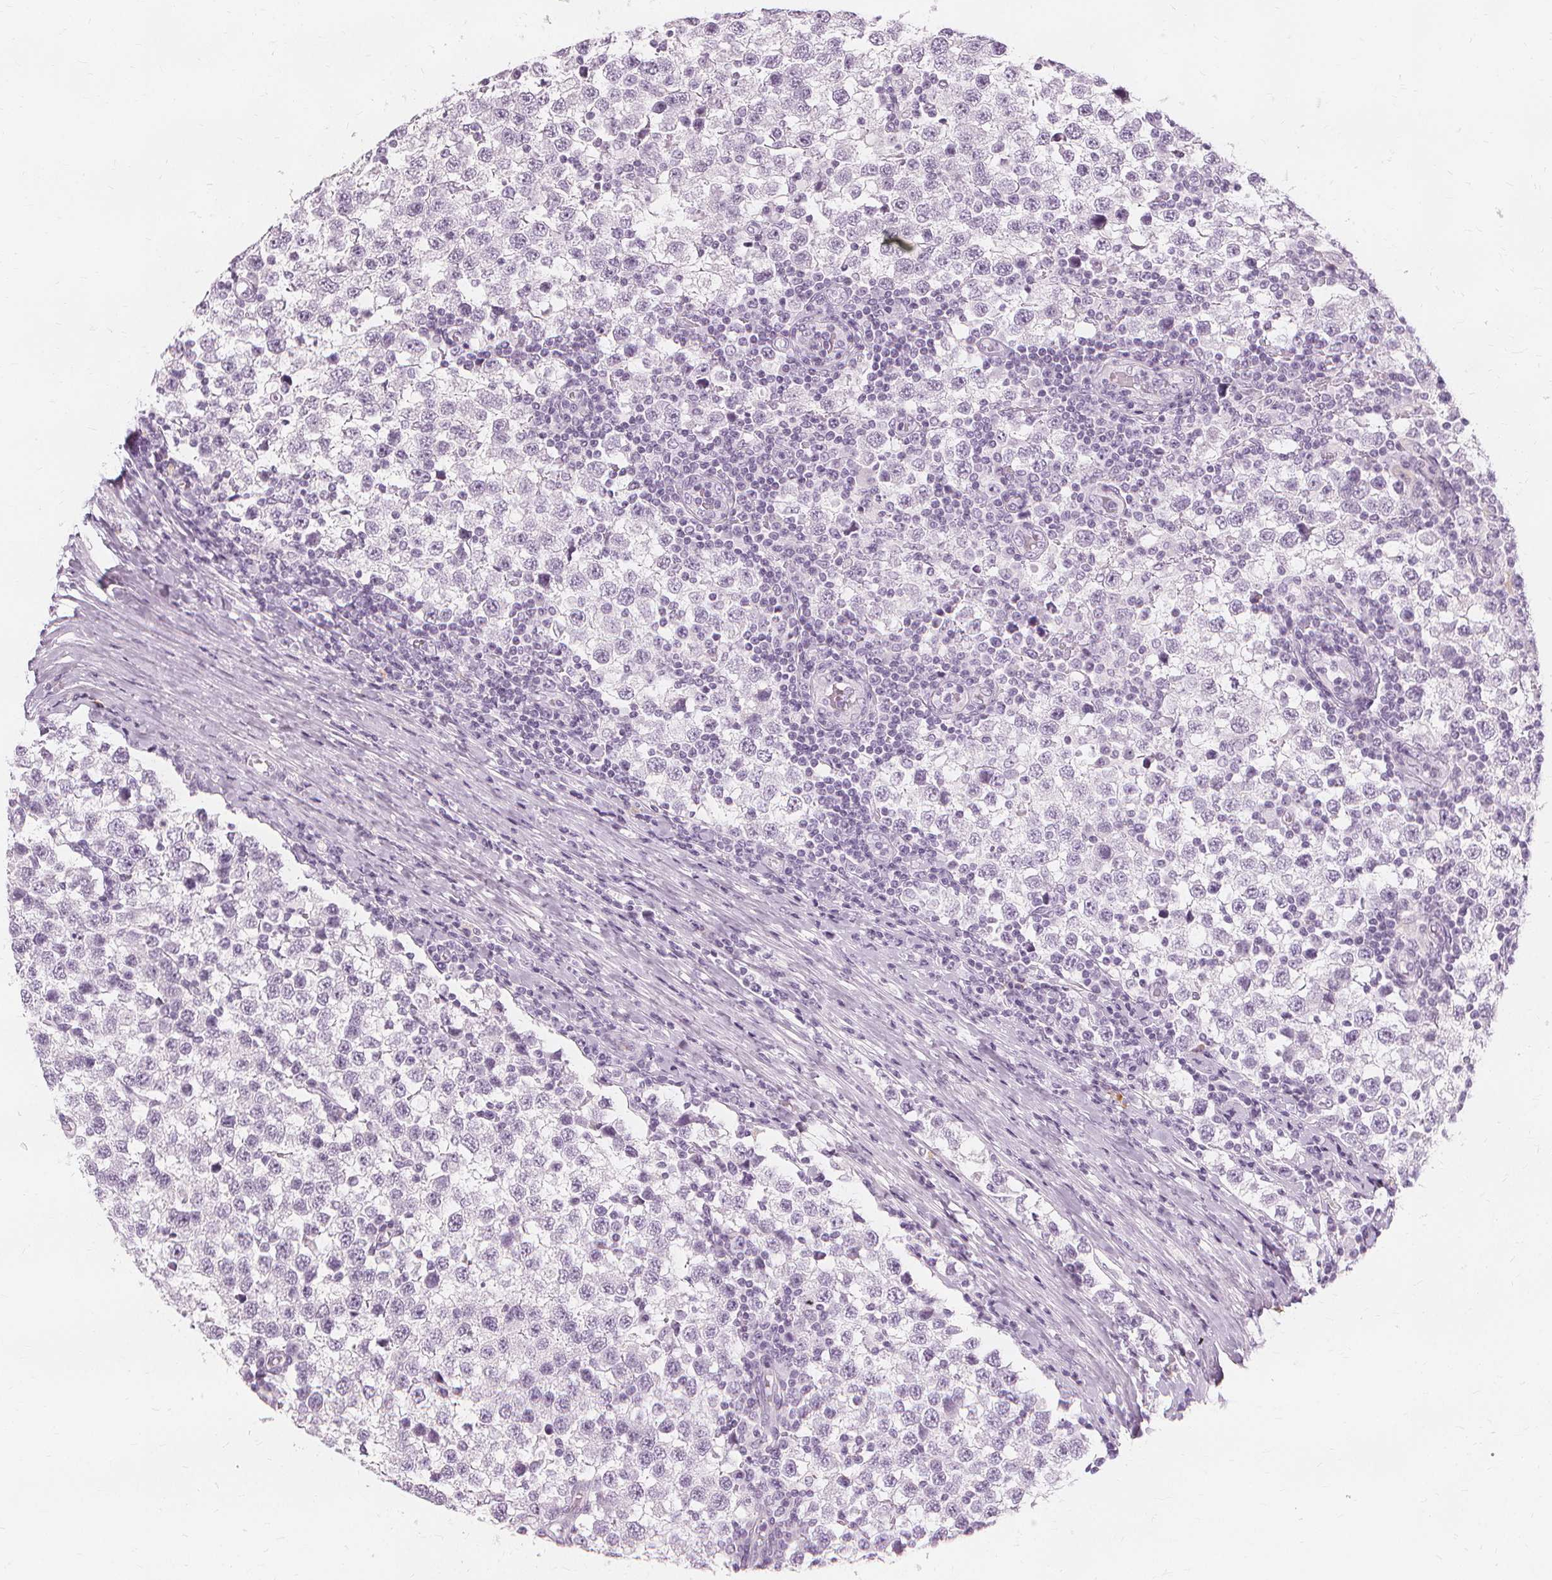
{"staining": {"intensity": "negative", "quantity": "none", "location": "none"}, "tissue": "testis cancer", "cell_type": "Tumor cells", "image_type": "cancer", "snomed": [{"axis": "morphology", "description": "Seminoma, NOS"}, {"axis": "topography", "description": "Testis"}], "caption": "Photomicrograph shows no protein positivity in tumor cells of seminoma (testis) tissue. (Stains: DAB IHC with hematoxylin counter stain, Microscopy: brightfield microscopy at high magnification).", "gene": "TFF1", "patient": {"sex": "male", "age": 34}}